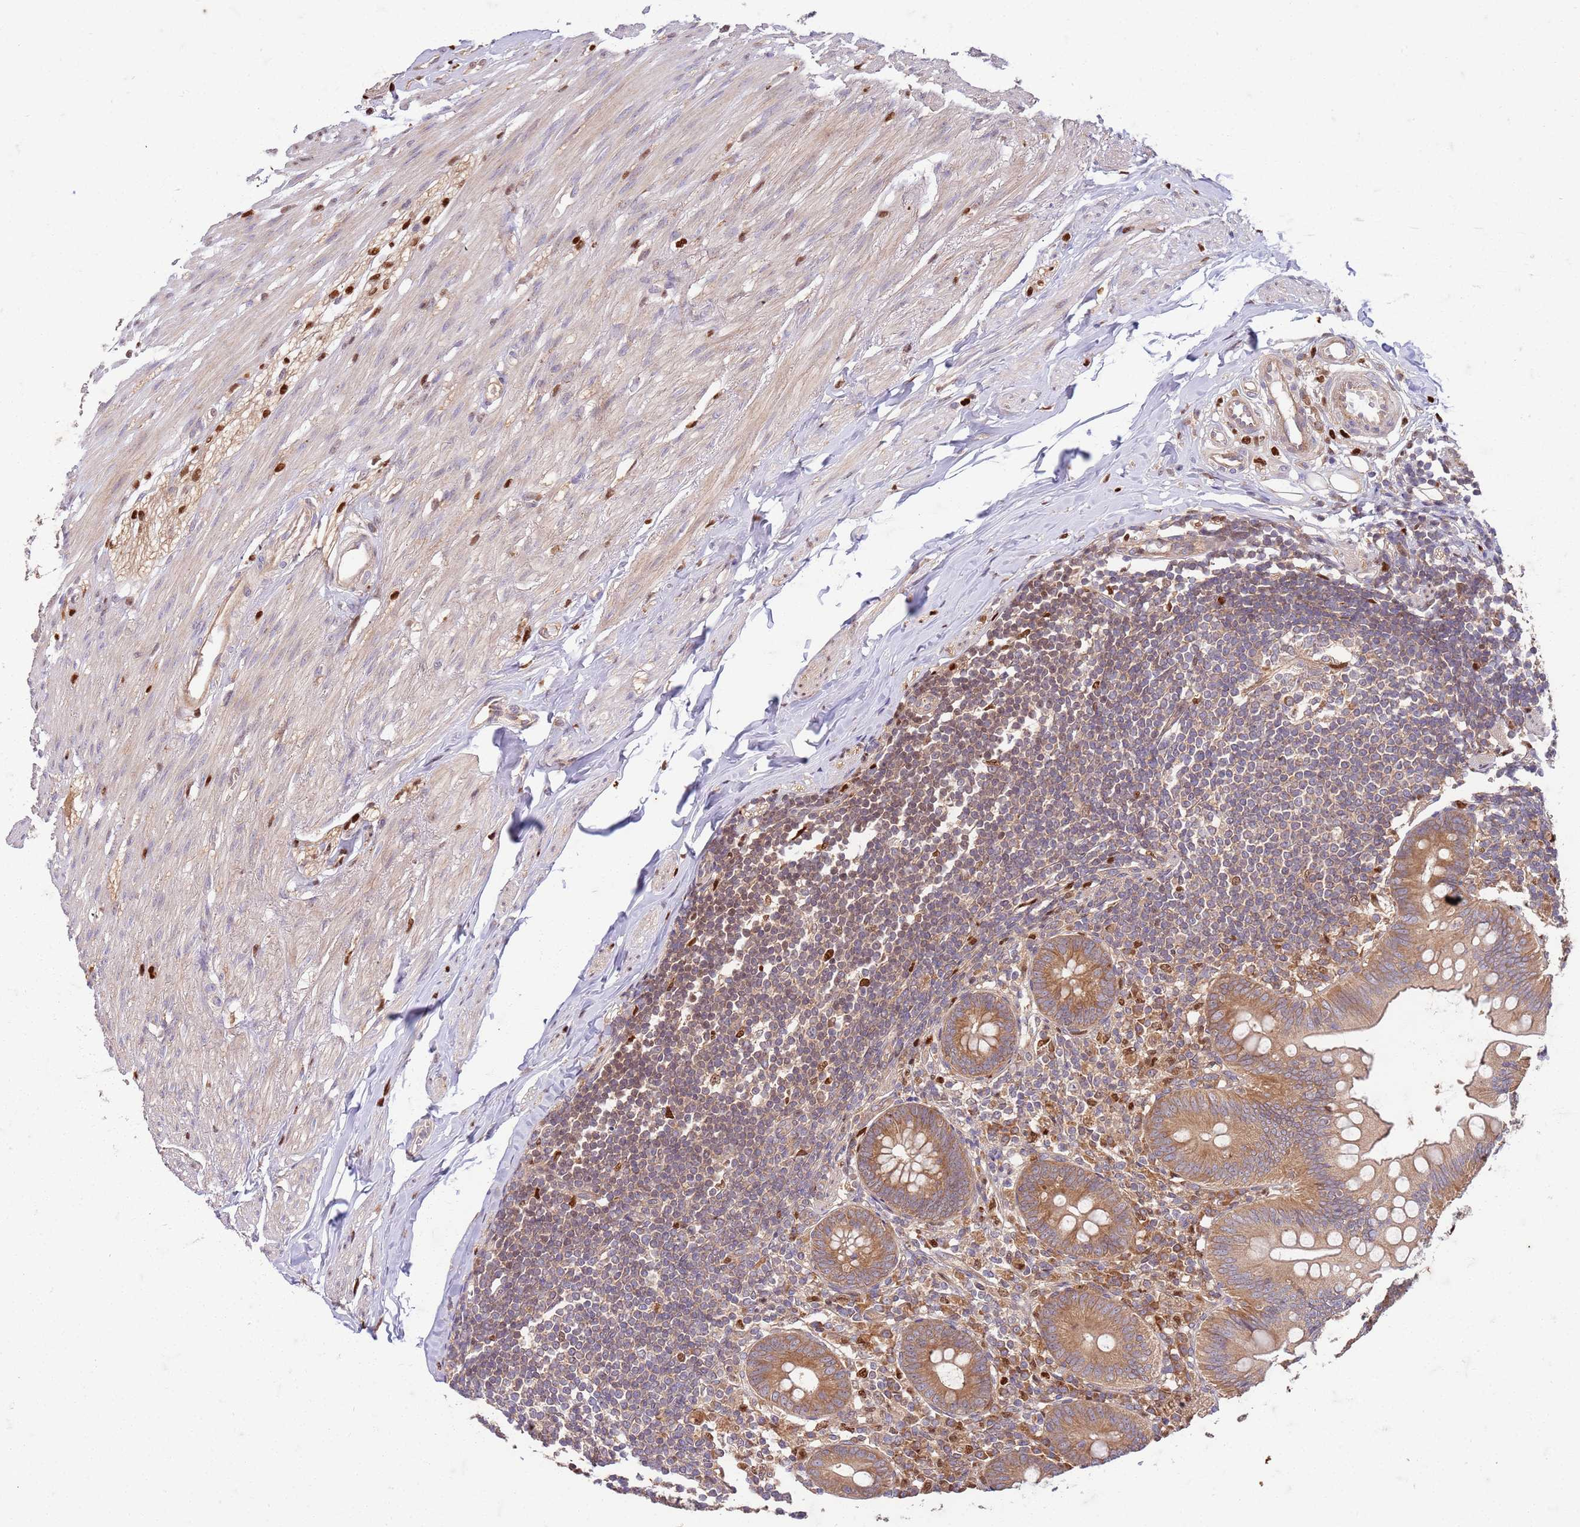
{"staining": {"intensity": "moderate", "quantity": ">75%", "location": "cytoplasmic/membranous"}, "tissue": "appendix", "cell_type": "Glandular cells", "image_type": "normal", "snomed": [{"axis": "morphology", "description": "Normal tissue, NOS"}, {"axis": "topography", "description": "Appendix"}], "caption": "IHC (DAB) staining of unremarkable appendix displays moderate cytoplasmic/membranous protein positivity in about >75% of glandular cells.", "gene": "OSBP", "patient": {"sex": "female", "age": 62}}